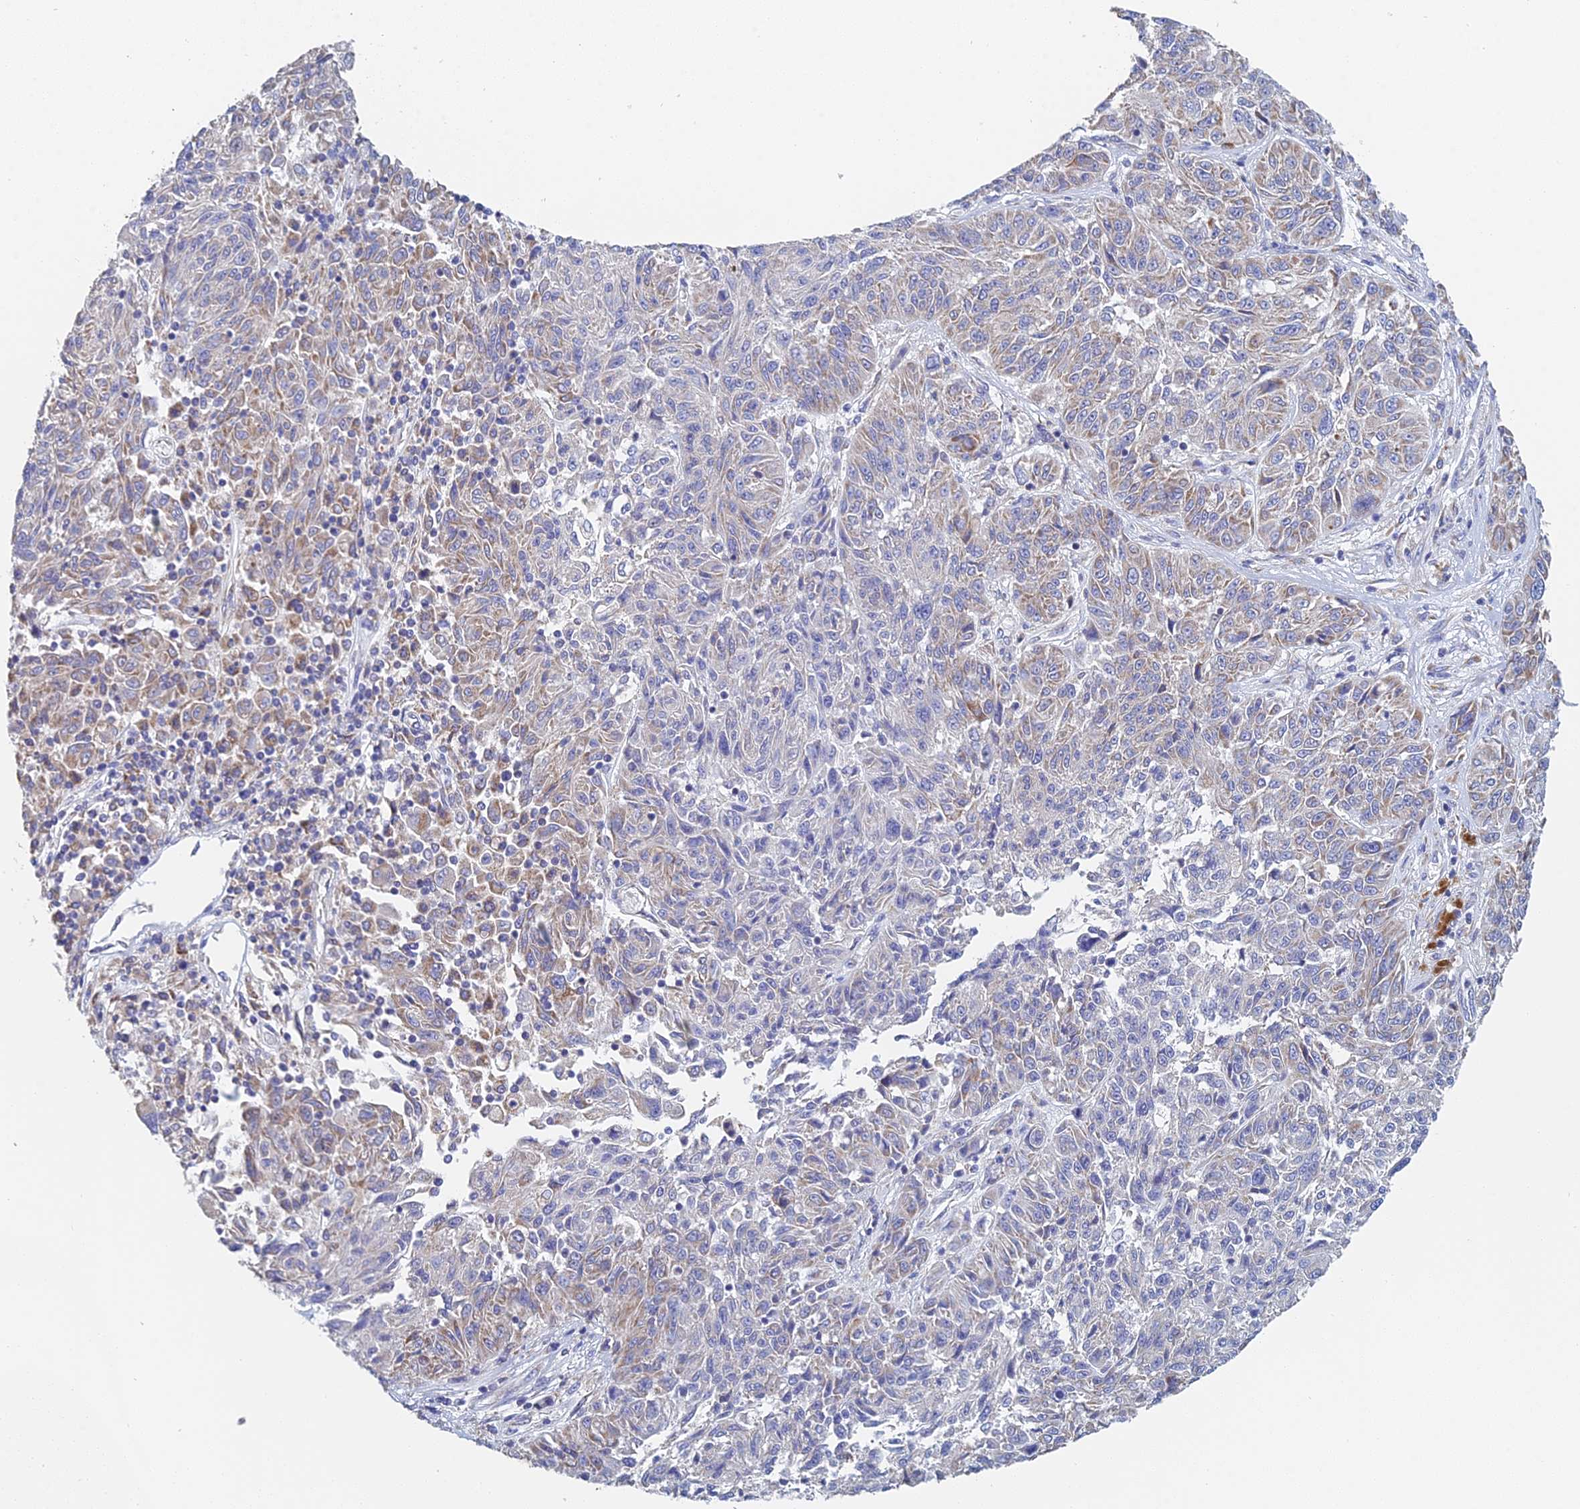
{"staining": {"intensity": "weak", "quantity": "25%-75%", "location": "cytoplasmic/membranous"}, "tissue": "melanoma", "cell_type": "Tumor cells", "image_type": "cancer", "snomed": [{"axis": "morphology", "description": "Malignant melanoma, NOS"}, {"axis": "topography", "description": "Skin"}], "caption": "A micrograph of melanoma stained for a protein exhibits weak cytoplasmic/membranous brown staining in tumor cells.", "gene": "CRACR2B", "patient": {"sex": "male", "age": 53}}